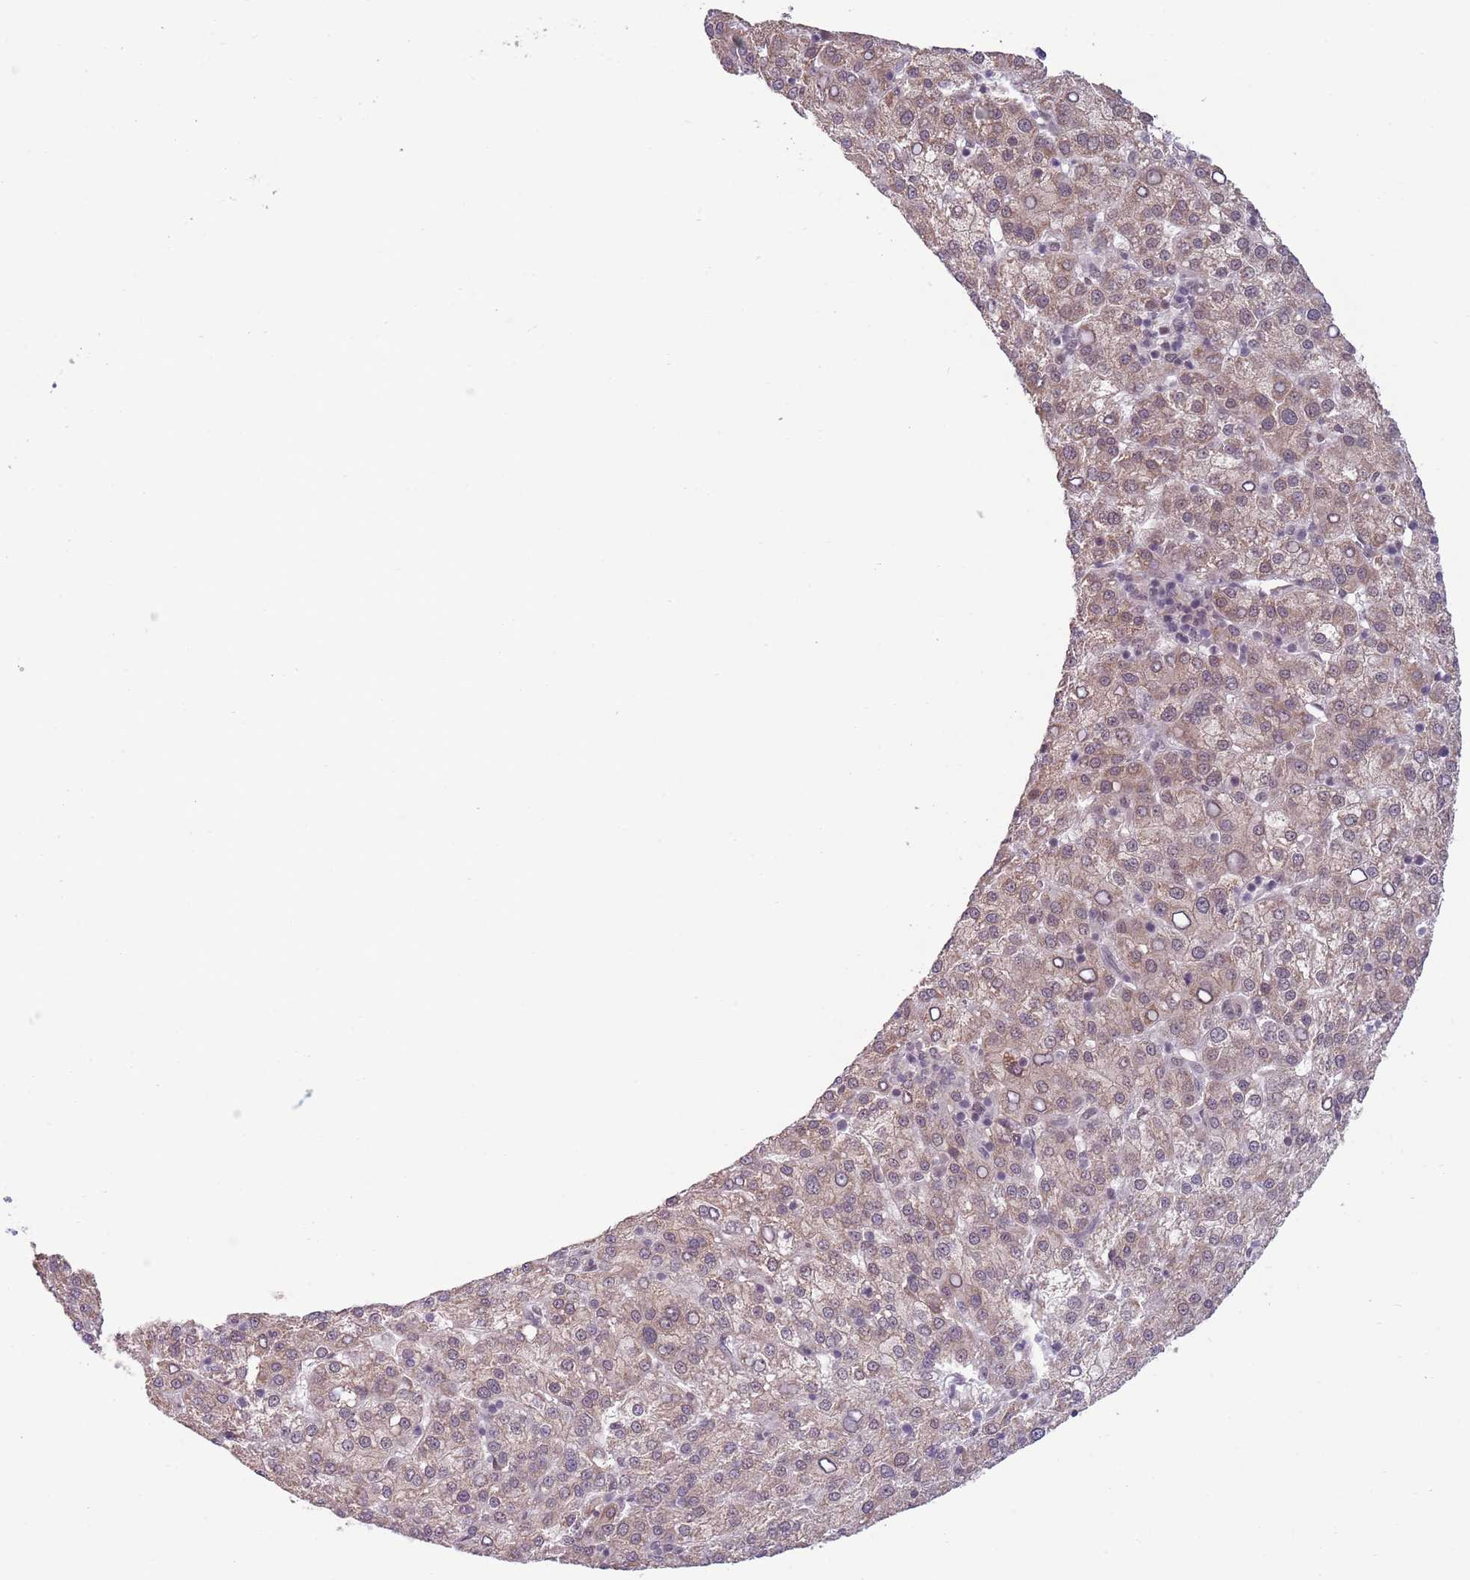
{"staining": {"intensity": "weak", "quantity": "25%-75%", "location": "cytoplasmic/membranous,nuclear"}, "tissue": "liver cancer", "cell_type": "Tumor cells", "image_type": "cancer", "snomed": [{"axis": "morphology", "description": "Carcinoma, Hepatocellular, NOS"}, {"axis": "topography", "description": "Liver"}], "caption": "The immunohistochemical stain highlights weak cytoplasmic/membranous and nuclear positivity in tumor cells of liver cancer tissue.", "gene": "TM2D1", "patient": {"sex": "female", "age": 58}}